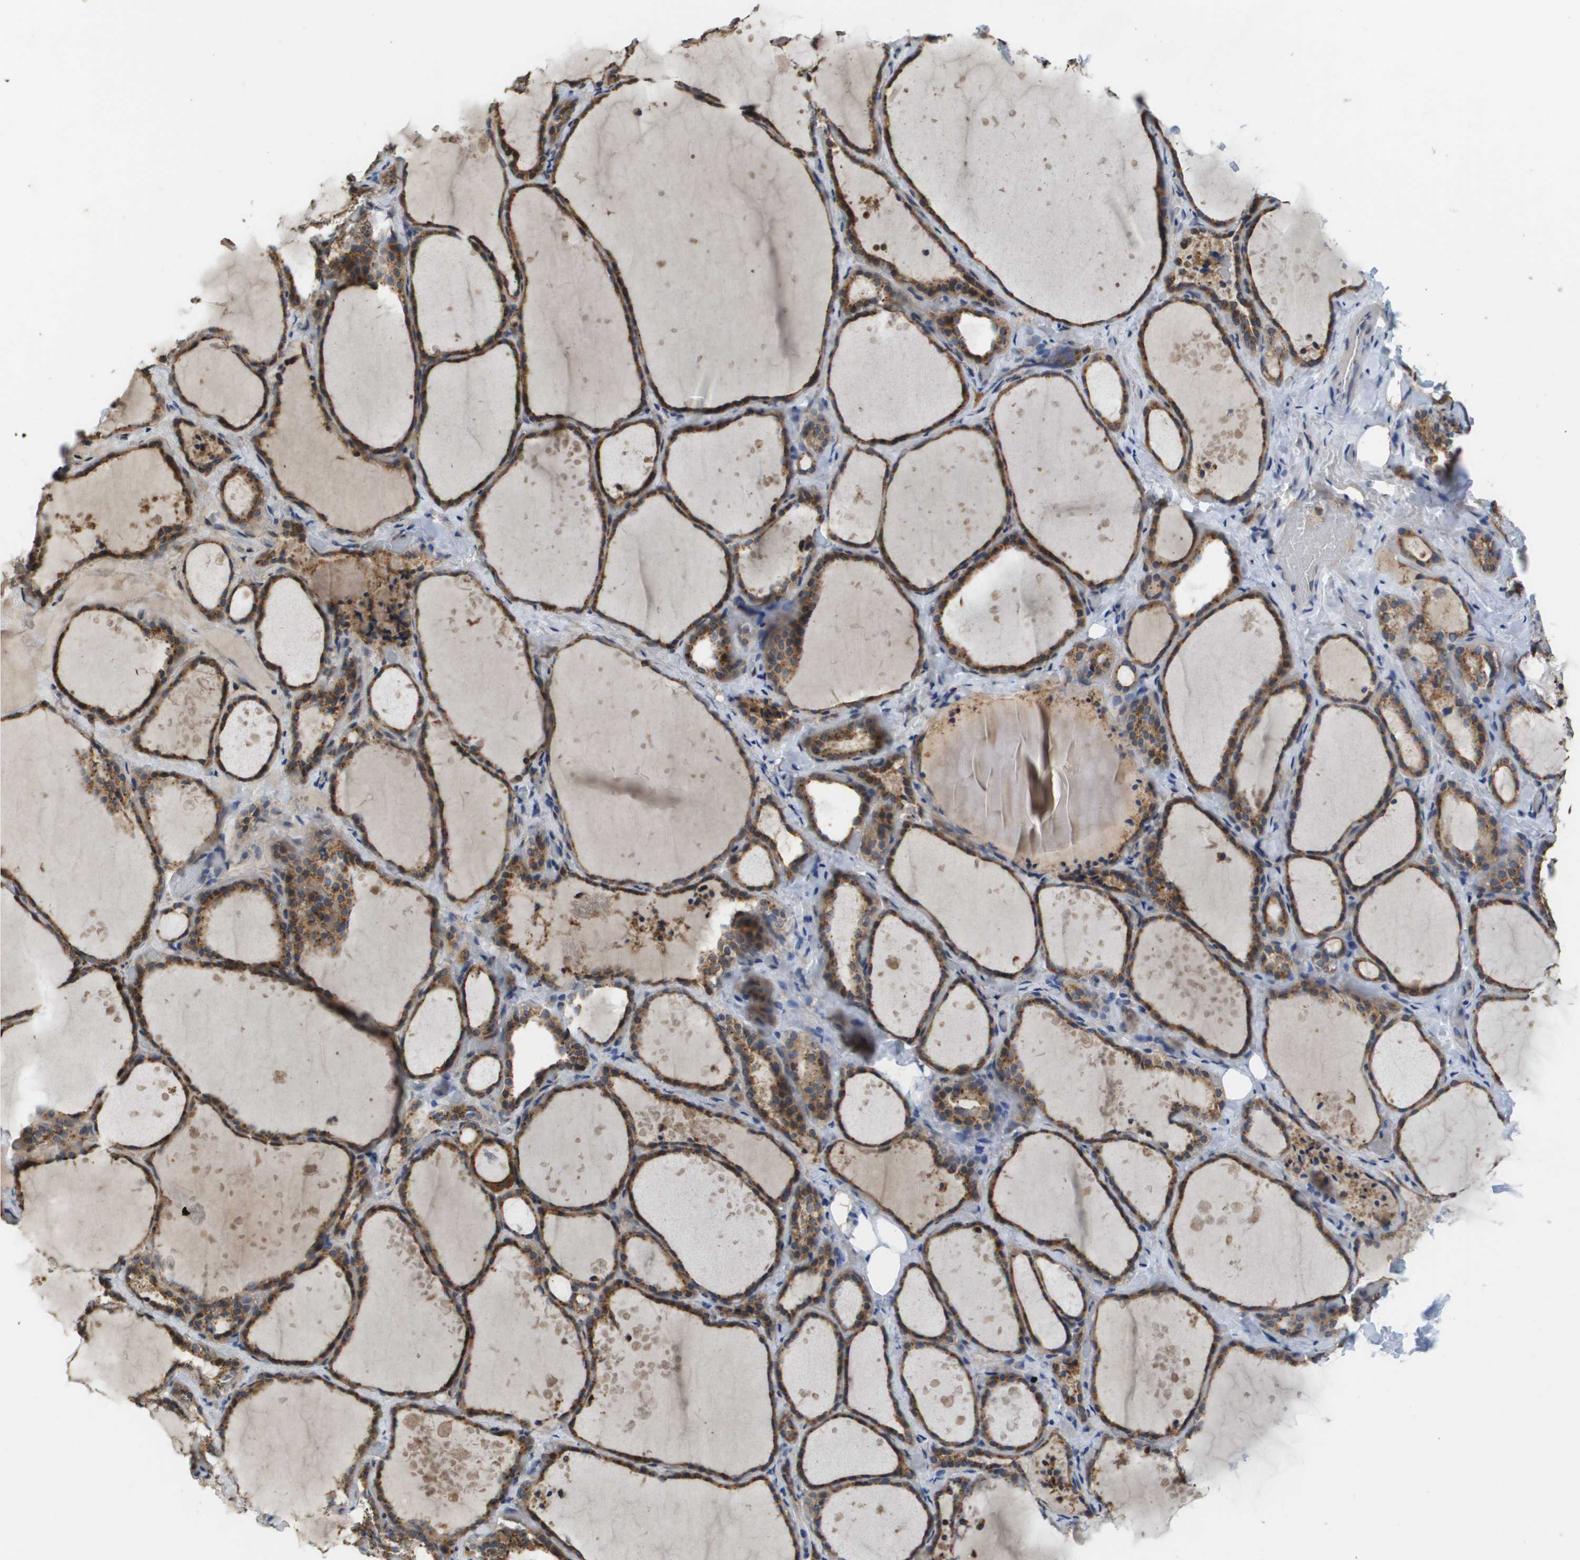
{"staining": {"intensity": "moderate", "quantity": ">75%", "location": "cytoplasmic/membranous"}, "tissue": "thyroid gland", "cell_type": "Glandular cells", "image_type": "normal", "snomed": [{"axis": "morphology", "description": "Normal tissue, NOS"}, {"axis": "topography", "description": "Thyroid gland"}], "caption": "This micrograph shows unremarkable thyroid gland stained with immunohistochemistry (IHC) to label a protein in brown. The cytoplasmic/membranous of glandular cells show moderate positivity for the protein. Nuclei are counter-stained blue.", "gene": "PCK1", "patient": {"sex": "female", "age": 44}}